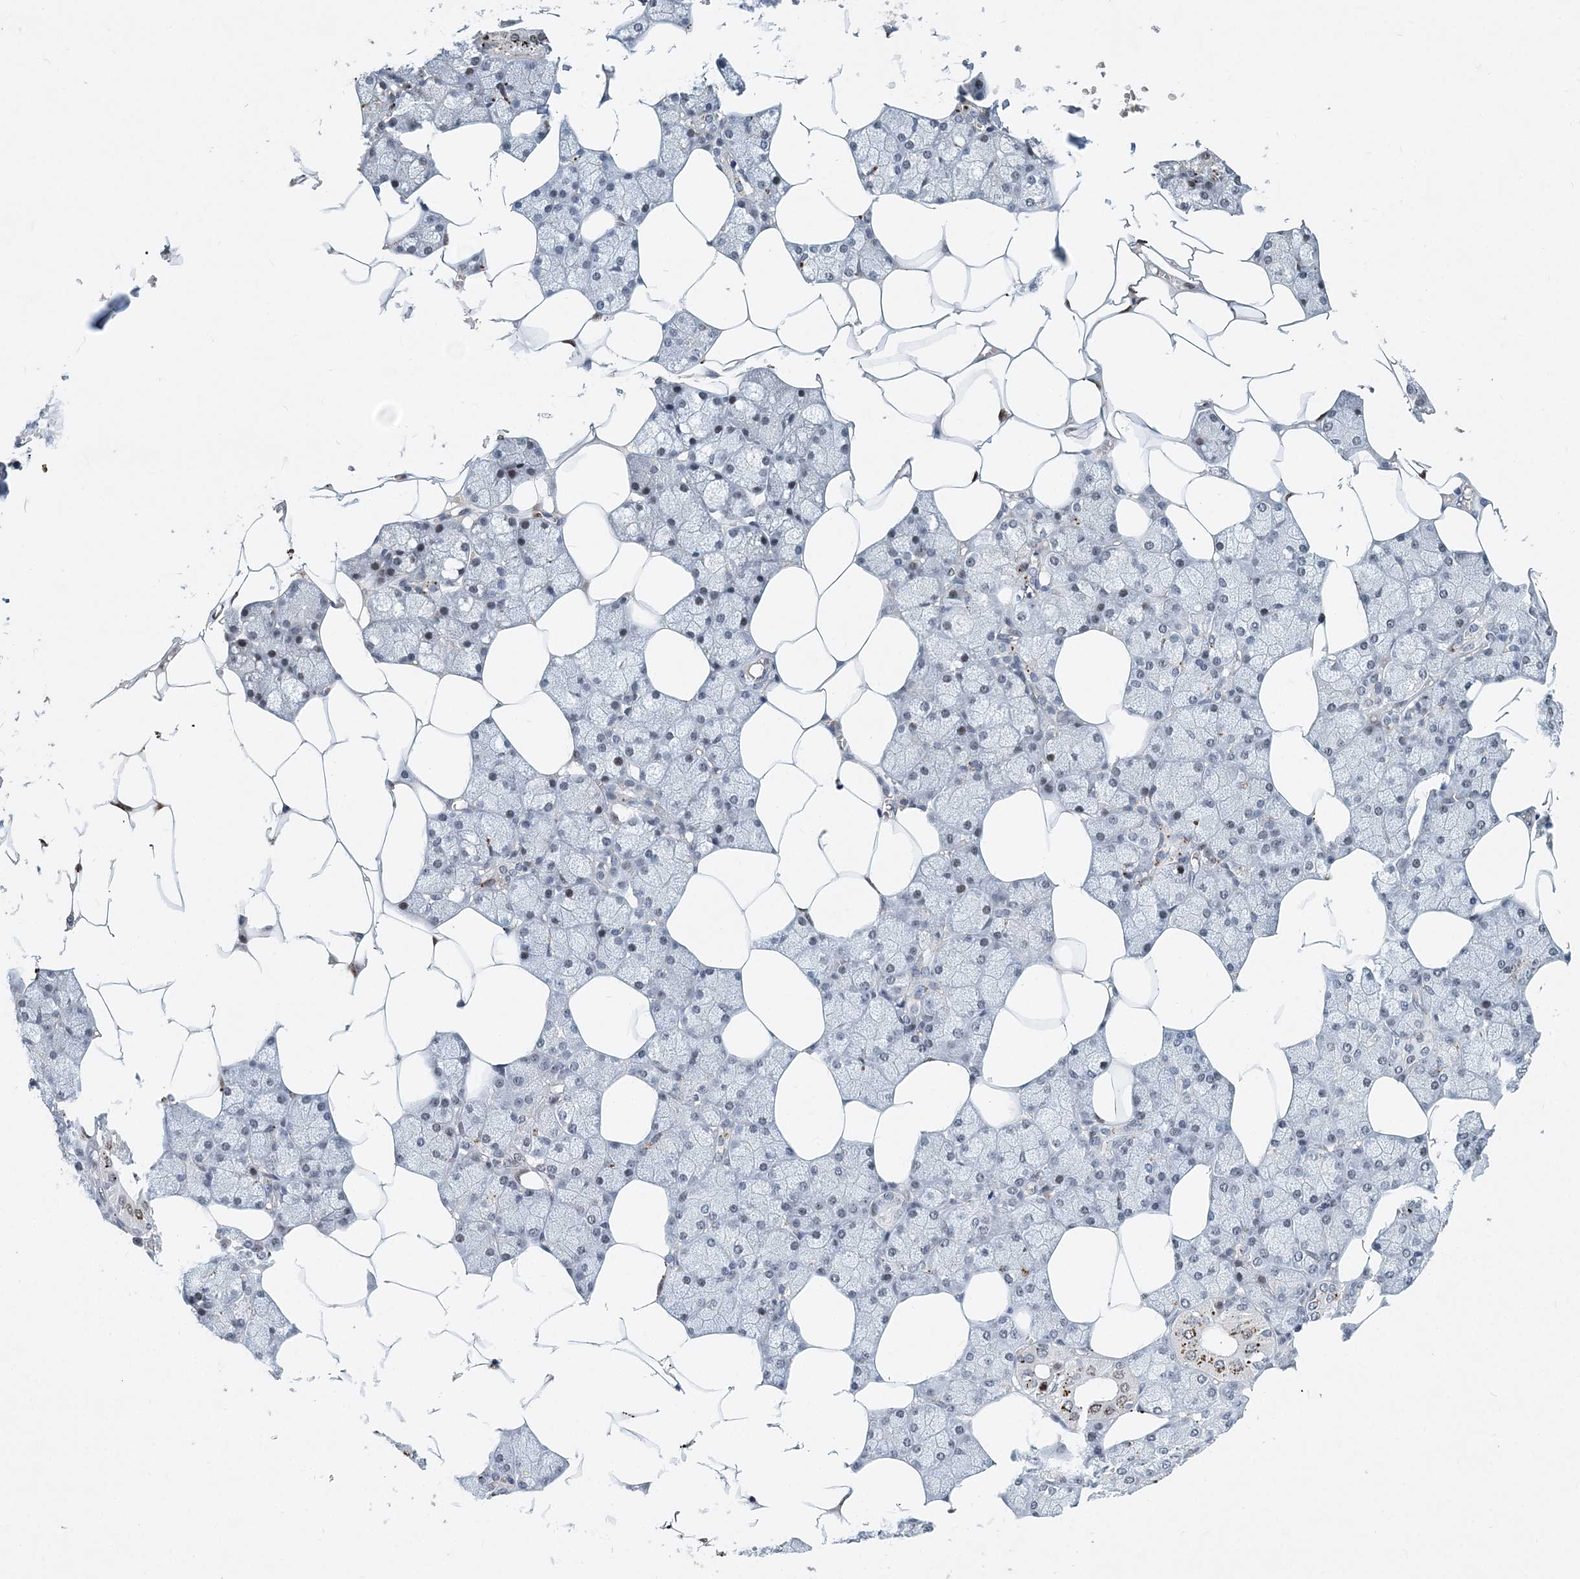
{"staining": {"intensity": "strong", "quantity": "<25%", "location": "cytoplasmic/membranous"}, "tissue": "salivary gland", "cell_type": "Glandular cells", "image_type": "normal", "snomed": [{"axis": "morphology", "description": "Normal tissue, NOS"}, {"axis": "topography", "description": "Salivary gland"}], "caption": "This is an image of immunohistochemistry (IHC) staining of normal salivary gland, which shows strong staining in the cytoplasmic/membranous of glandular cells.", "gene": "KPNA4", "patient": {"sex": "male", "age": 62}}